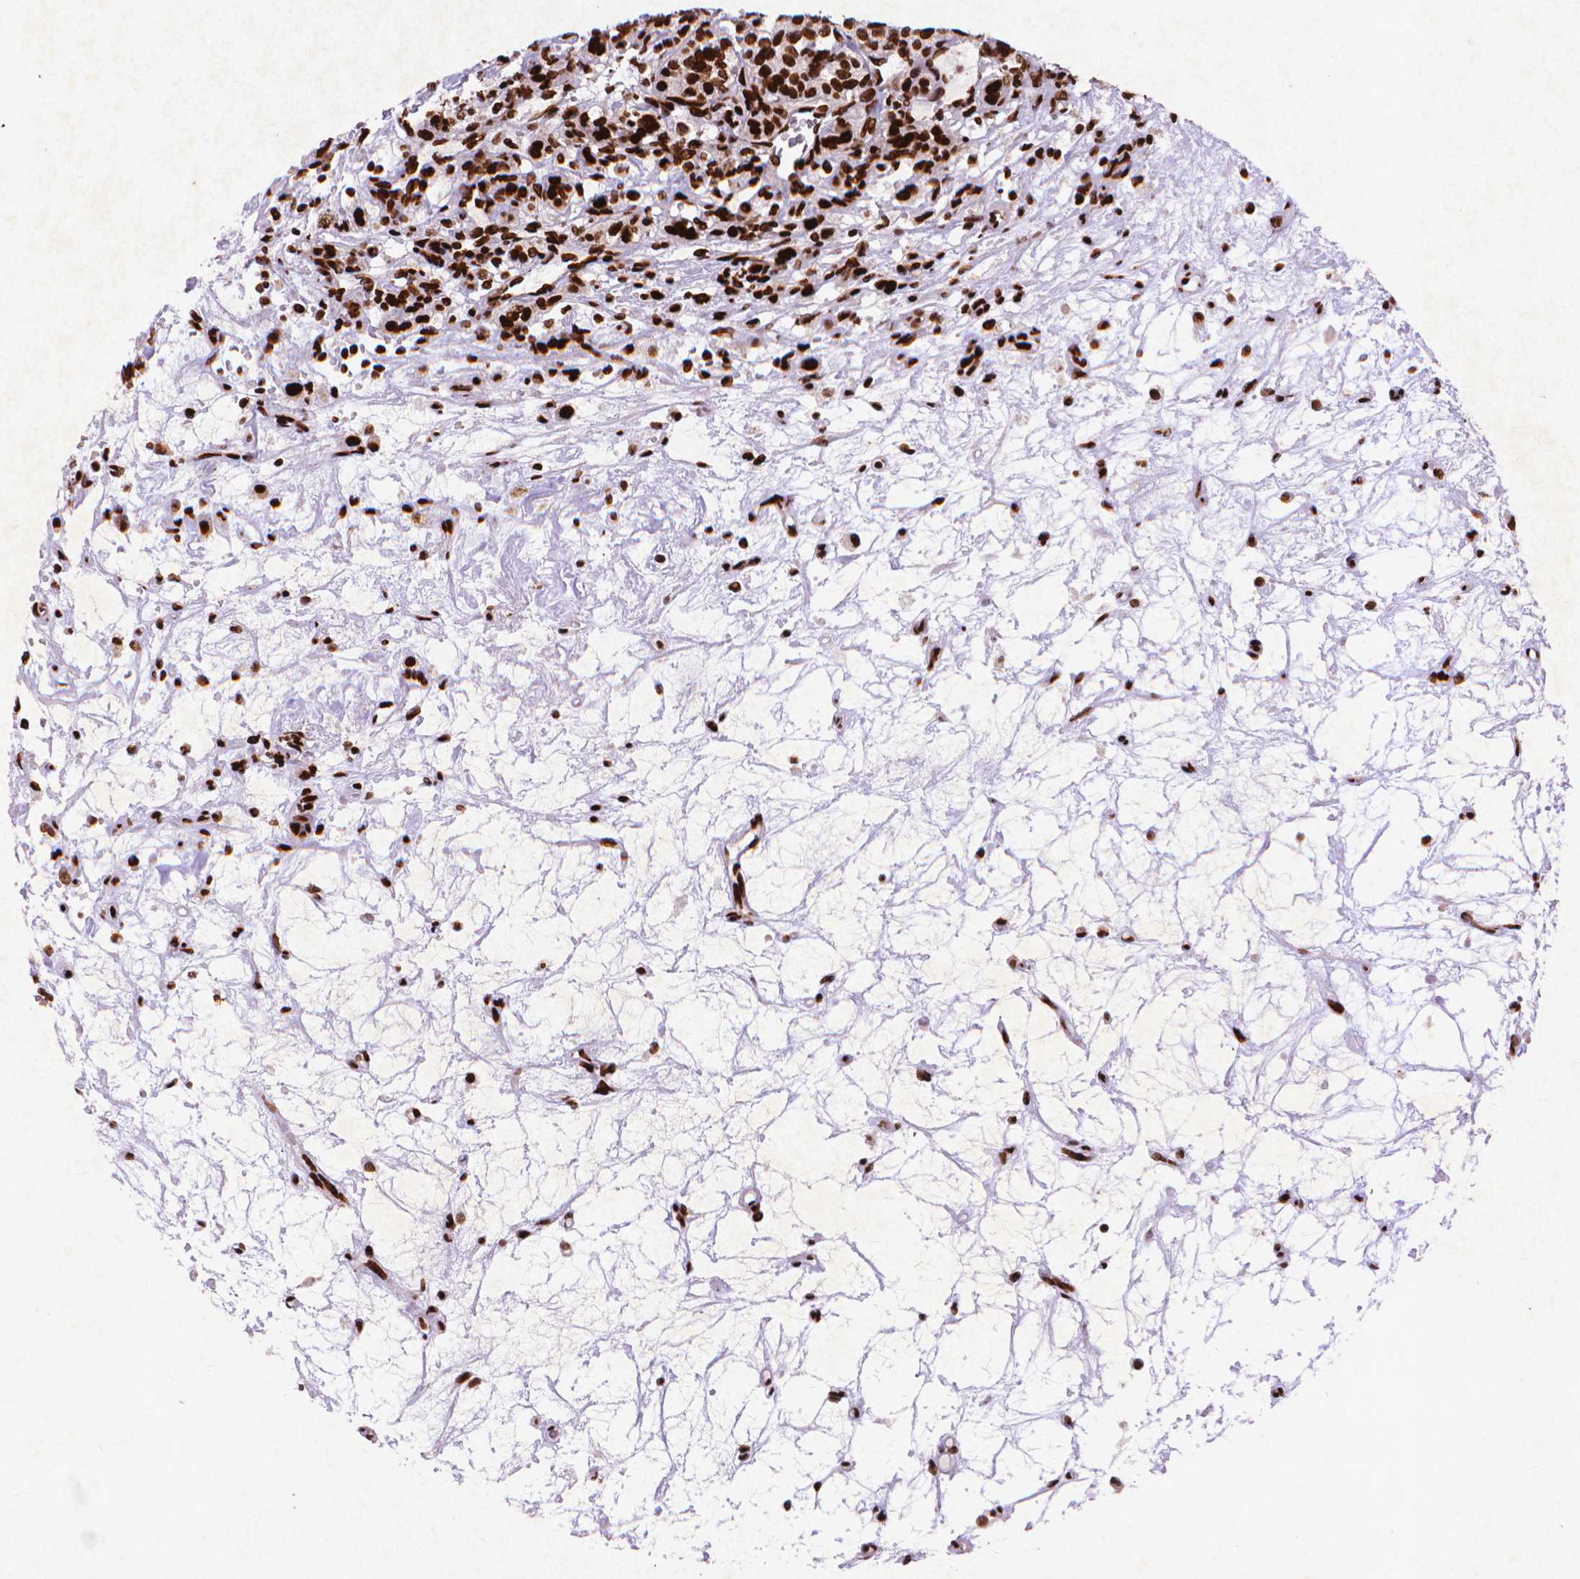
{"staining": {"intensity": "strong", "quantity": ">75%", "location": "nuclear"}, "tissue": "renal cancer", "cell_type": "Tumor cells", "image_type": "cancer", "snomed": [{"axis": "morphology", "description": "Adenocarcinoma, NOS"}, {"axis": "topography", "description": "Kidney"}], "caption": "Human renal cancer (adenocarcinoma) stained for a protein (brown) exhibits strong nuclear positive expression in approximately >75% of tumor cells.", "gene": "CITED2", "patient": {"sex": "female", "age": 63}}